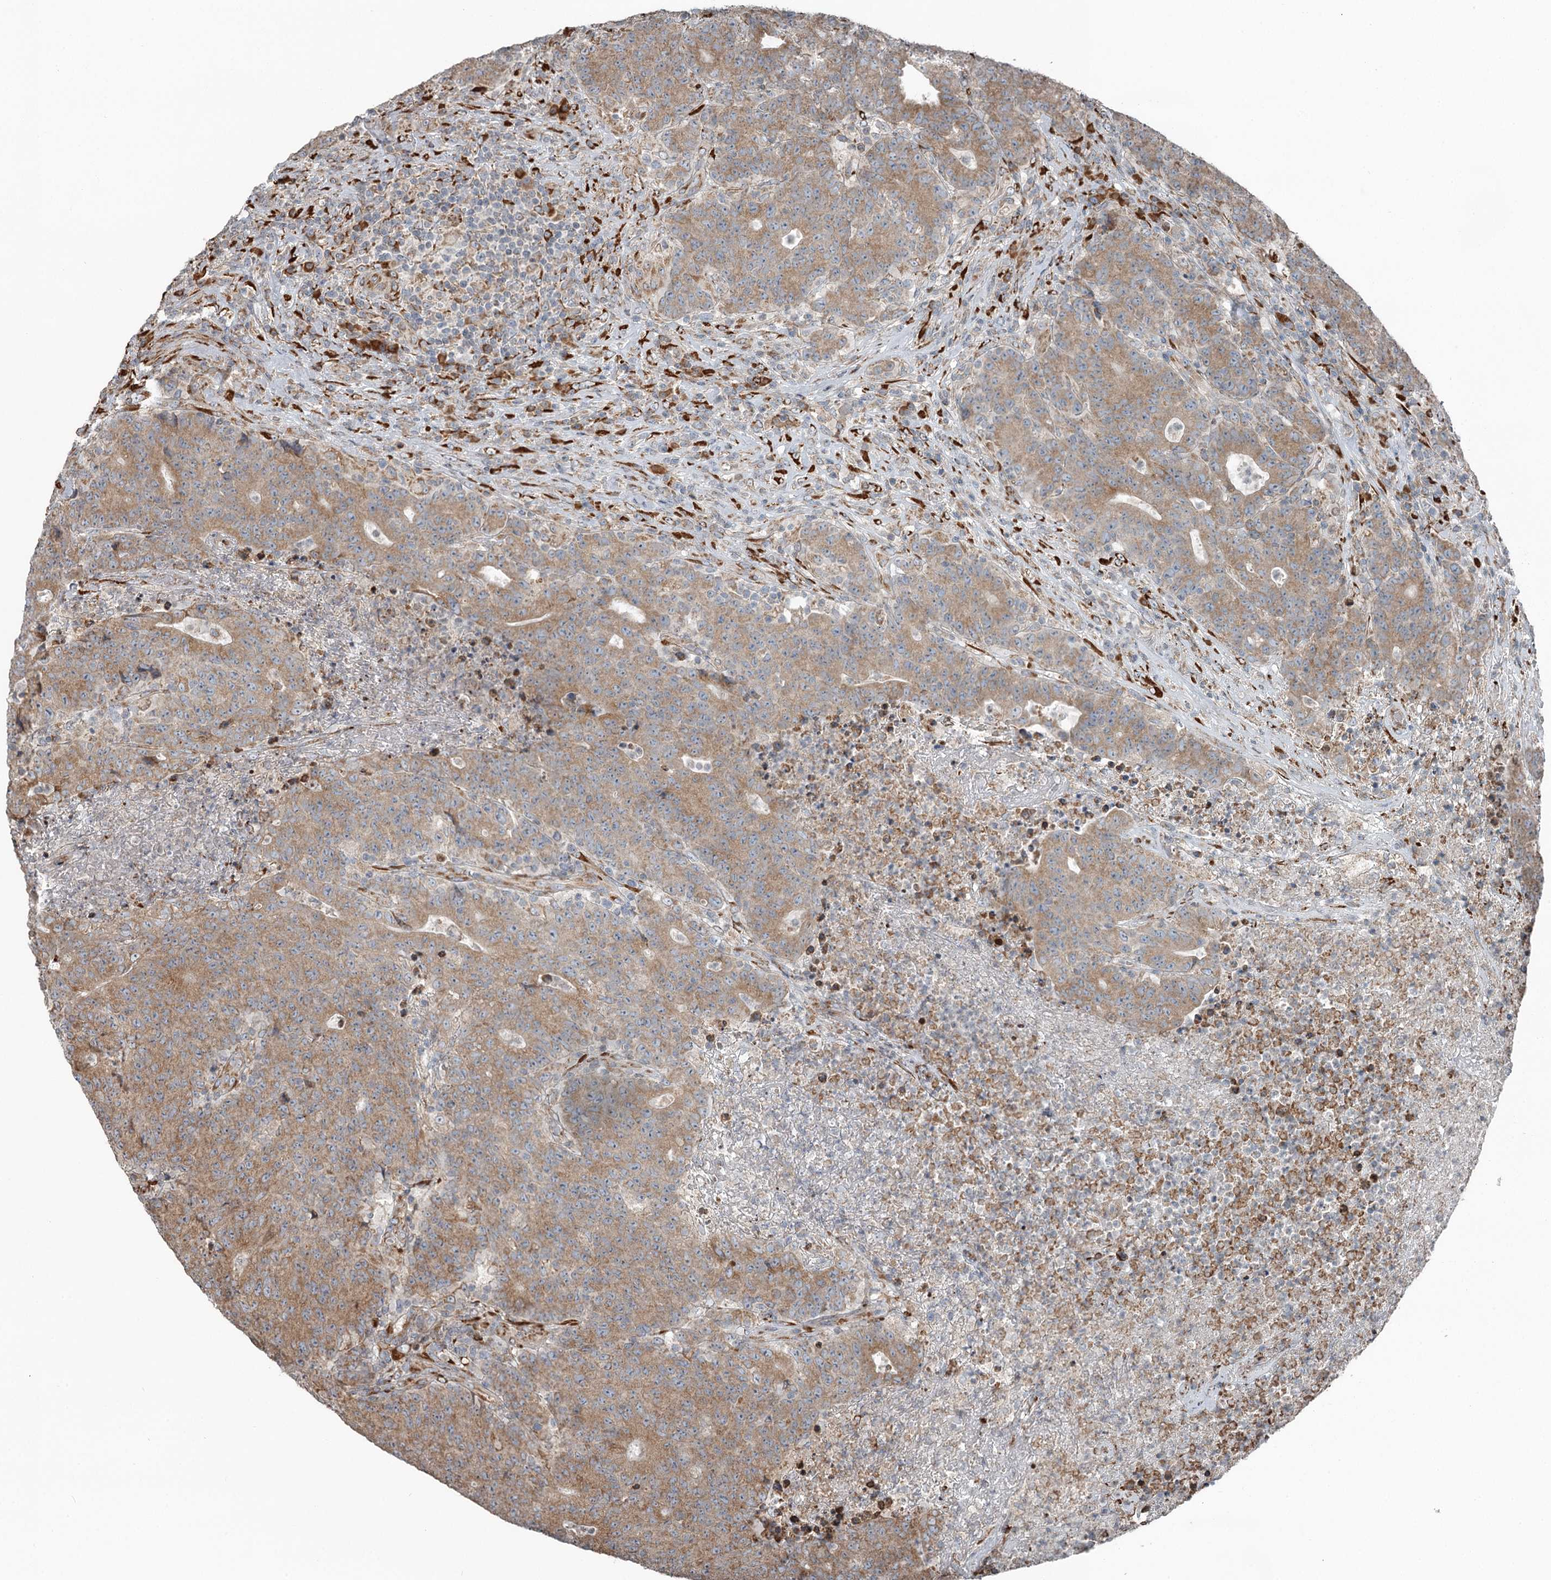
{"staining": {"intensity": "moderate", "quantity": ">75%", "location": "cytoplasmic/membranous"}, "tissue": "colorectal cancer", "cell_type": "Tumor cells", "image_type": "cancer", "snomed": [{"axis": "morphology", "description": "Adenocarcinoma, NOS"}, {"axis": "topography", "description": "Colon"}], "caption": "Protein expression by immunohistochemistry reveals moderate cytoplasmic/membranous expression in approximately >75% of tumor cells in adenocarcinoma (colorectal).", "gene": "RASSF8", "patient": {"sex": "female", "age": 75}}